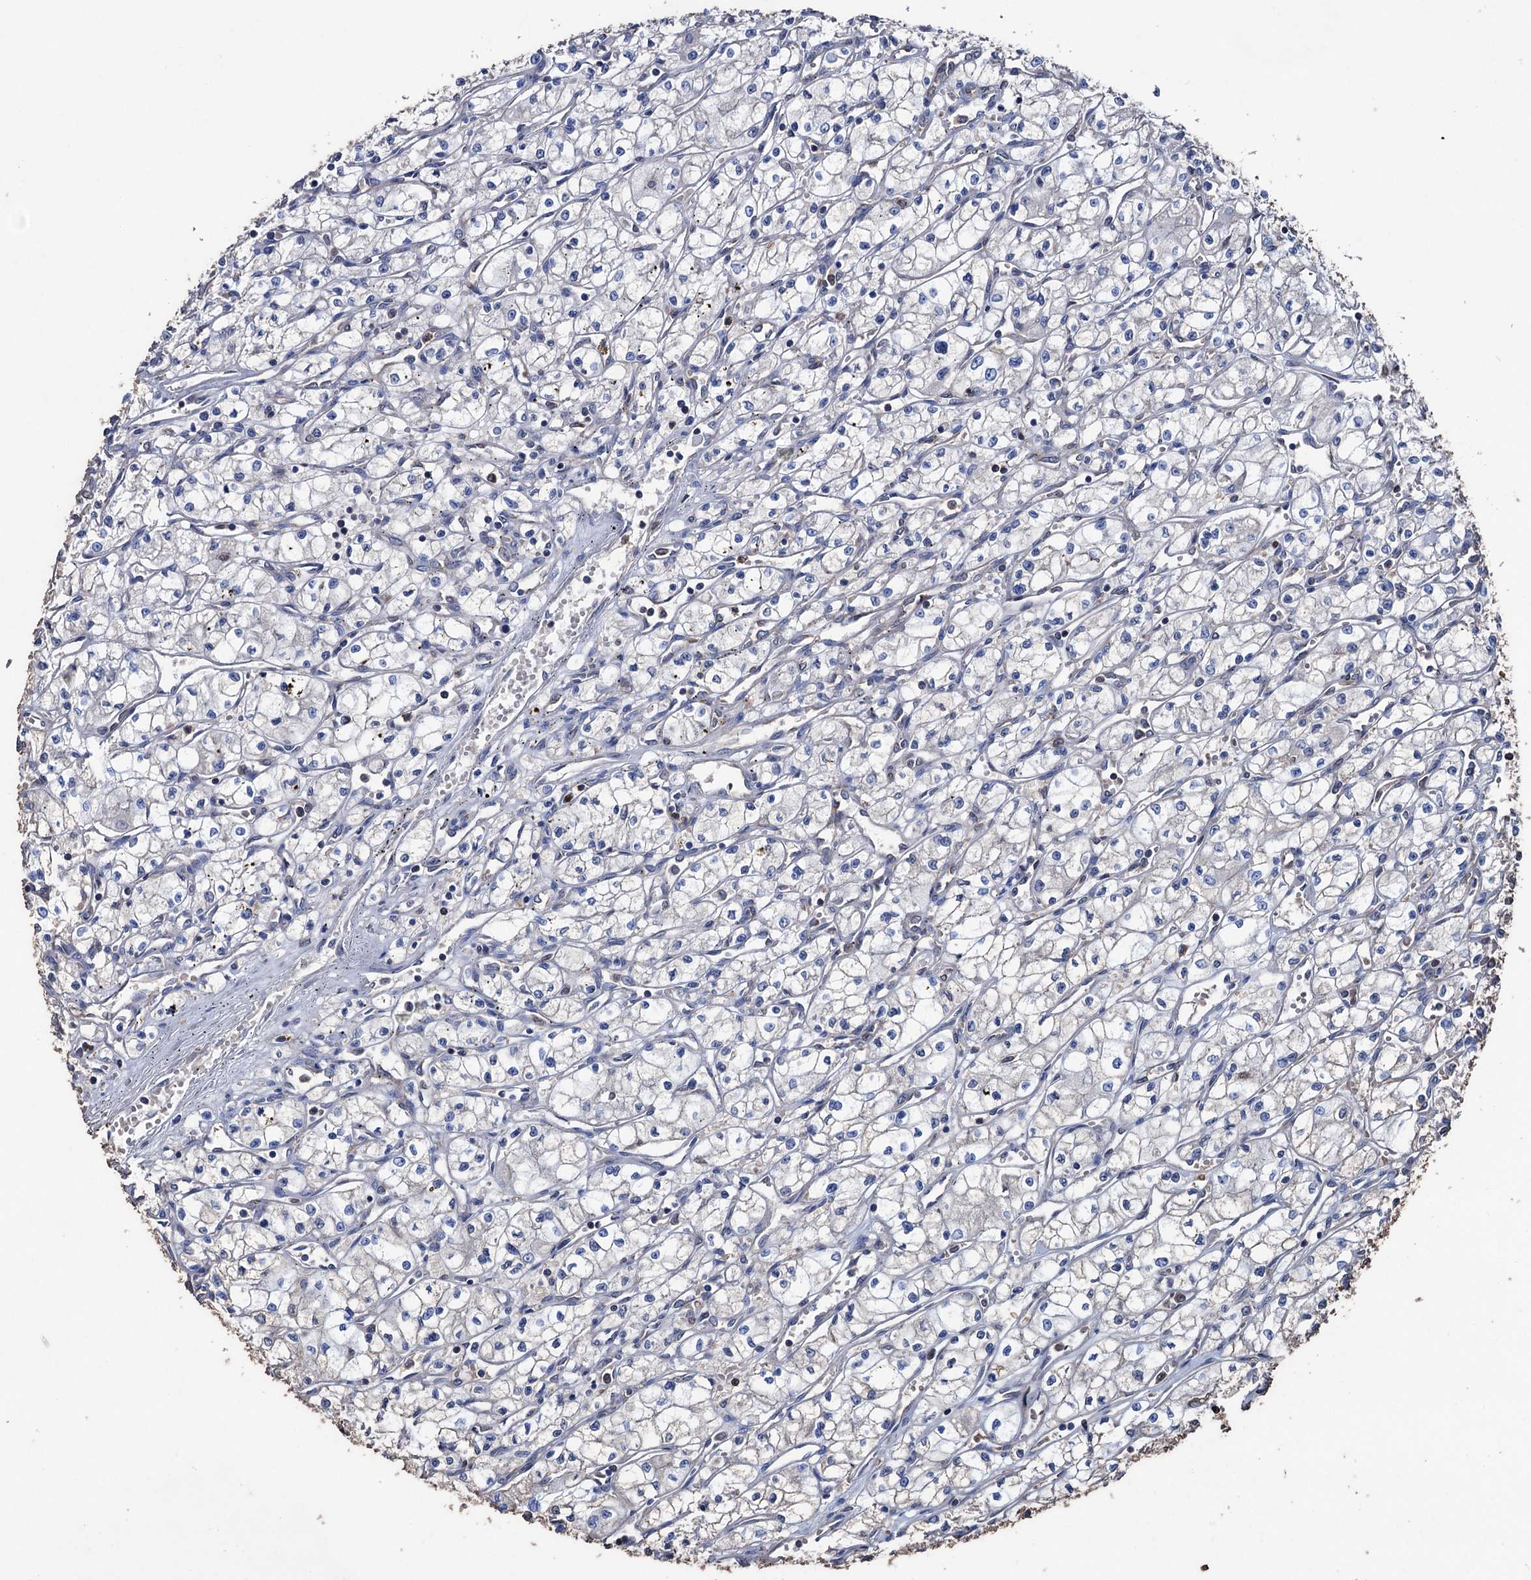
{"staining": {"intensity": "negative", "quantity": "none", "location": "none"}, "tissue": "renal cancer", "cell_type": "Tumor cells", "image_type": "cancer", "snomed": [{"axis": "morphology", "description": "Adenocarcinoma, NOS"}, {"axis": "topography", "description": "Kidney"}], "caption": "Renal cancer (adenocarcinoma) was stained to show a protein in brown. There is no significant staining in tumor cells. (Brightfield microscopy of DAB immunohistochemistry (IHC) at high magnification).", "gene": "STING1", "patient": {"sex": "male", "age": 59}}